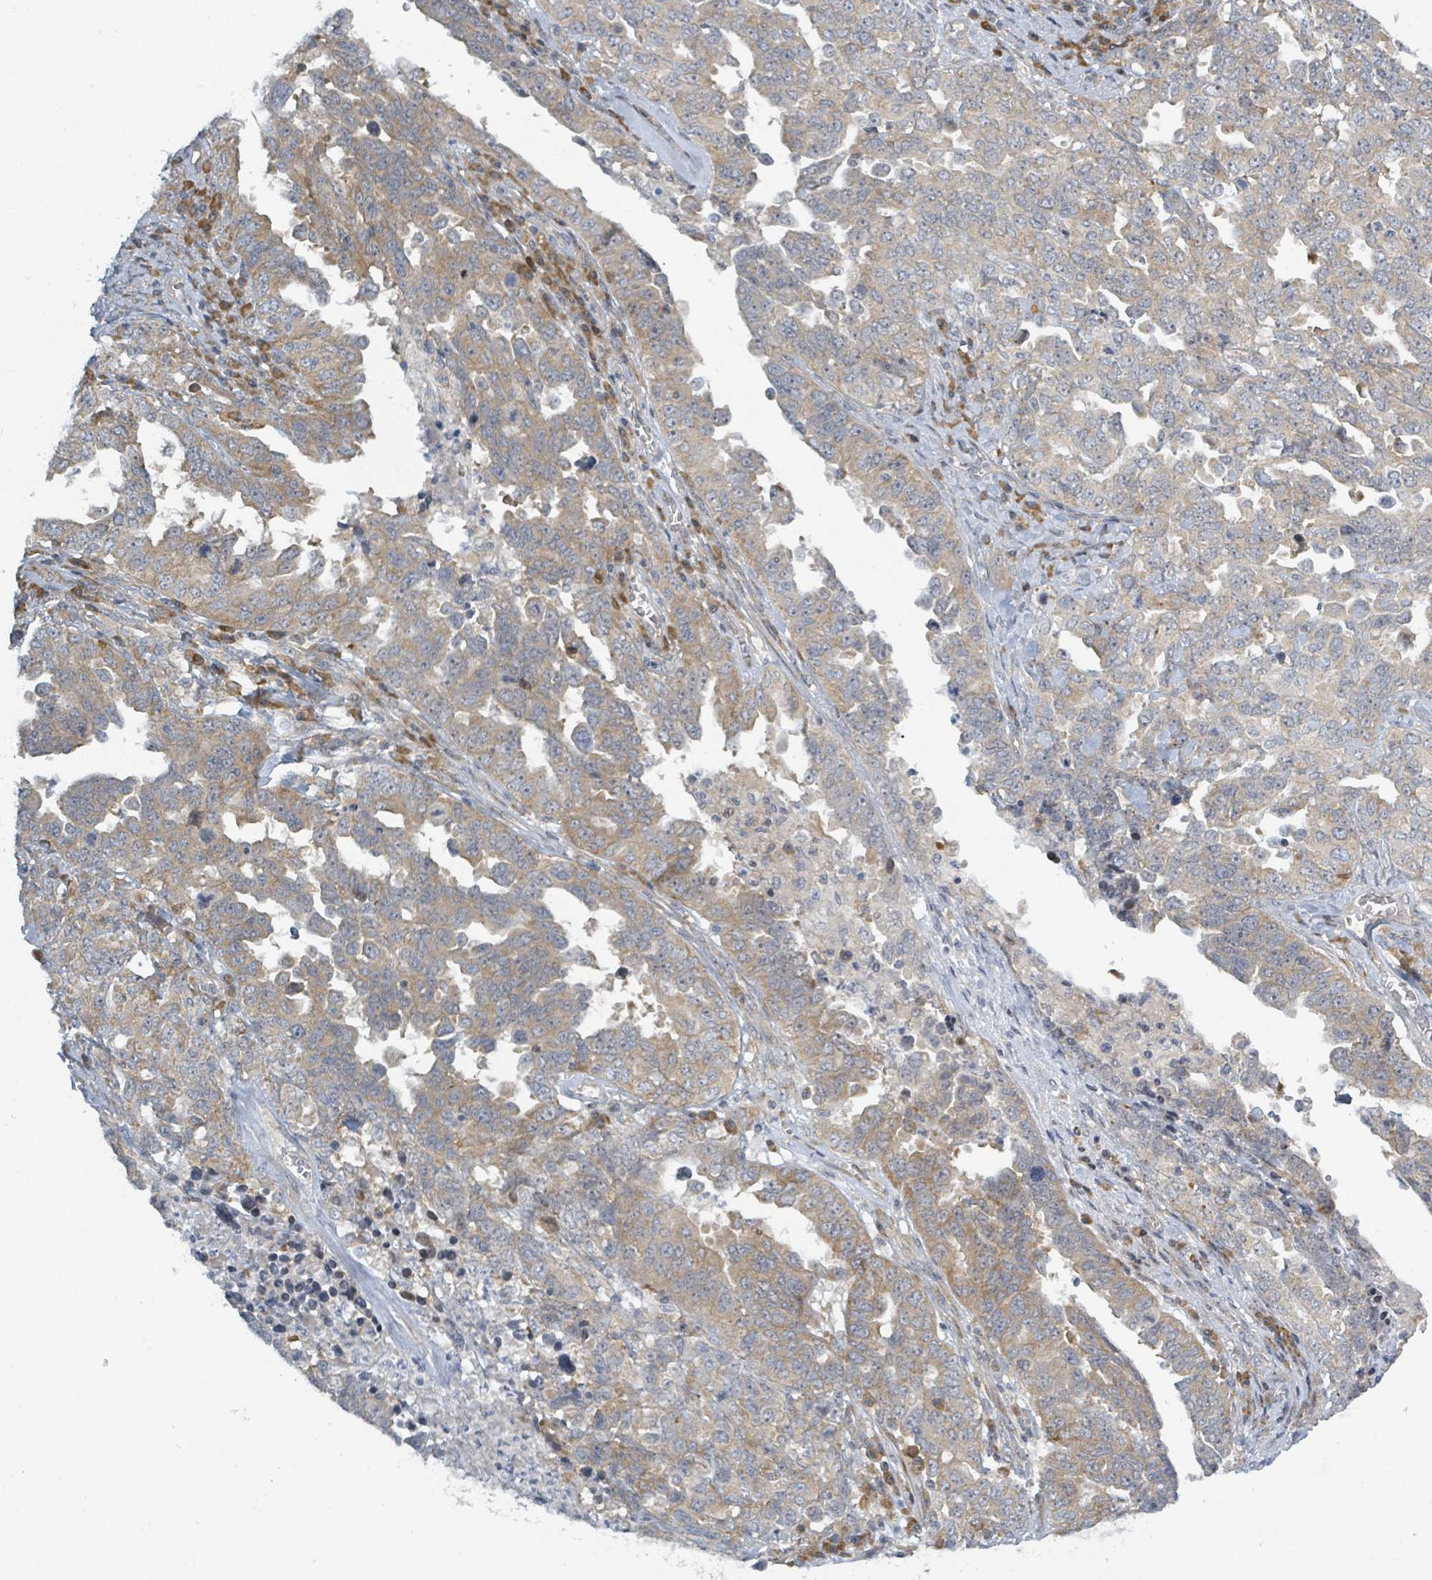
{"staining": {"intensity": "moderate", "quantity": ">75%", "location": "cytoplasmic/membranous"}, "tissue": "ovarian cancer", "cell_type": "Tumor cells", "image_type": "cancer", "snomed": [{"axis": "morphology", "description": "Carcinoma, endometroid"}, {"axis": "topography", "description": "Ovary"}], "caption": "Moderate cytoplasmic/membranous protein staining is appreciated in approximately >75% of tumor cells in endometroid carcinoma (ovarian).", "gene": "RPL32", "patient": {"sex": "female", "age": 62}}